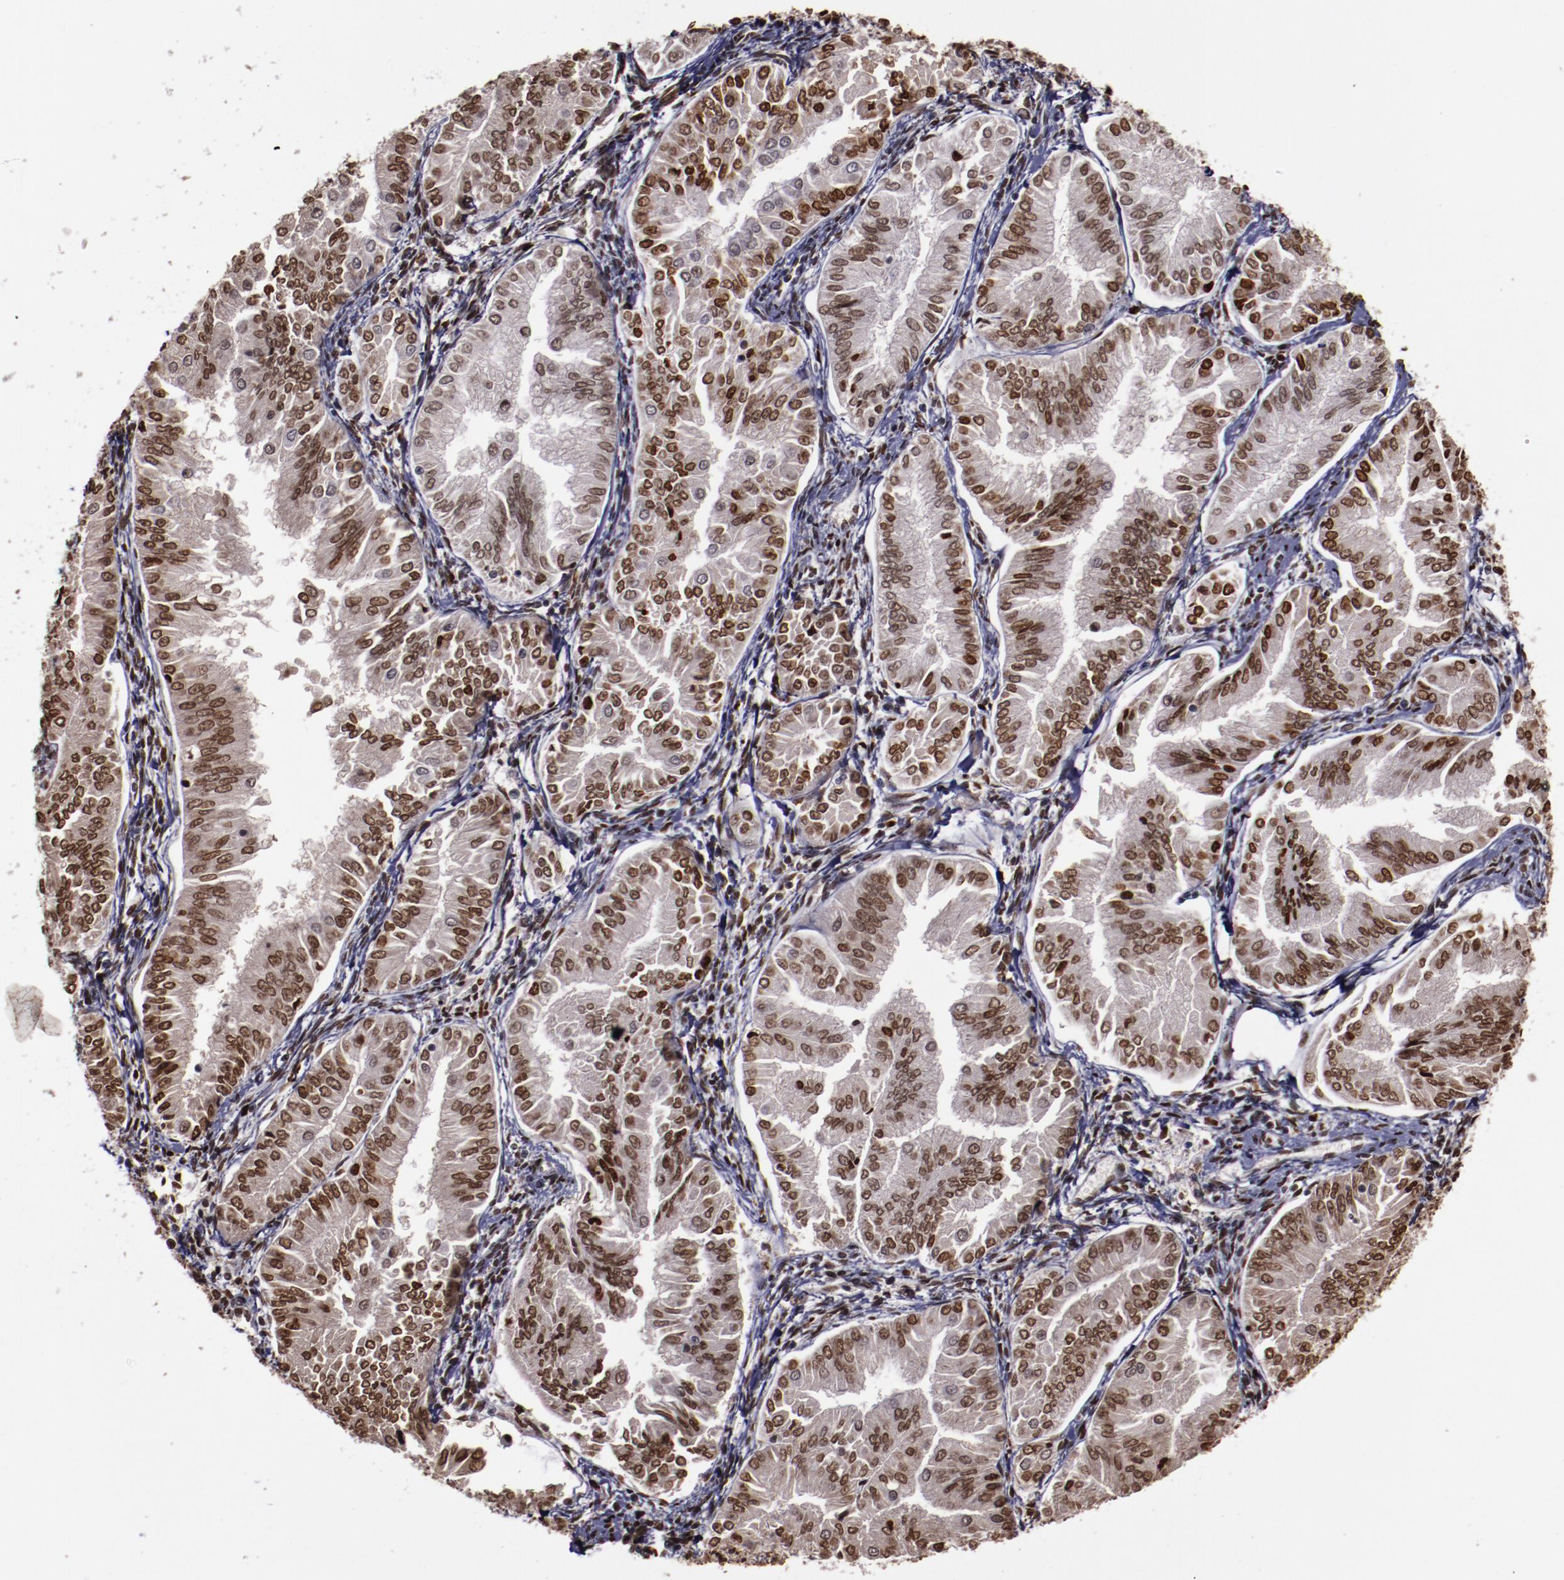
{"staining": {"intensity": "moderate", "quantity": ">75%", "location": "nuclear"}, "tissue": "endometrial cancer", "cell_type": "Tumor cells", "image_type": "cancer", "snomed": [{"axis": "morphology", "description": "Adenocarcinoma, NOS"}, {"axis": "topography", "description": "Endometrium"}], "caption": "This micrograph reveals immunohistochemistry staining of human endometrial cancer, with medium moderate nuclear staining in about >75% of tumor cells.", "gene": "APEX1", "patient": {"sex": "female", "age": 53}}